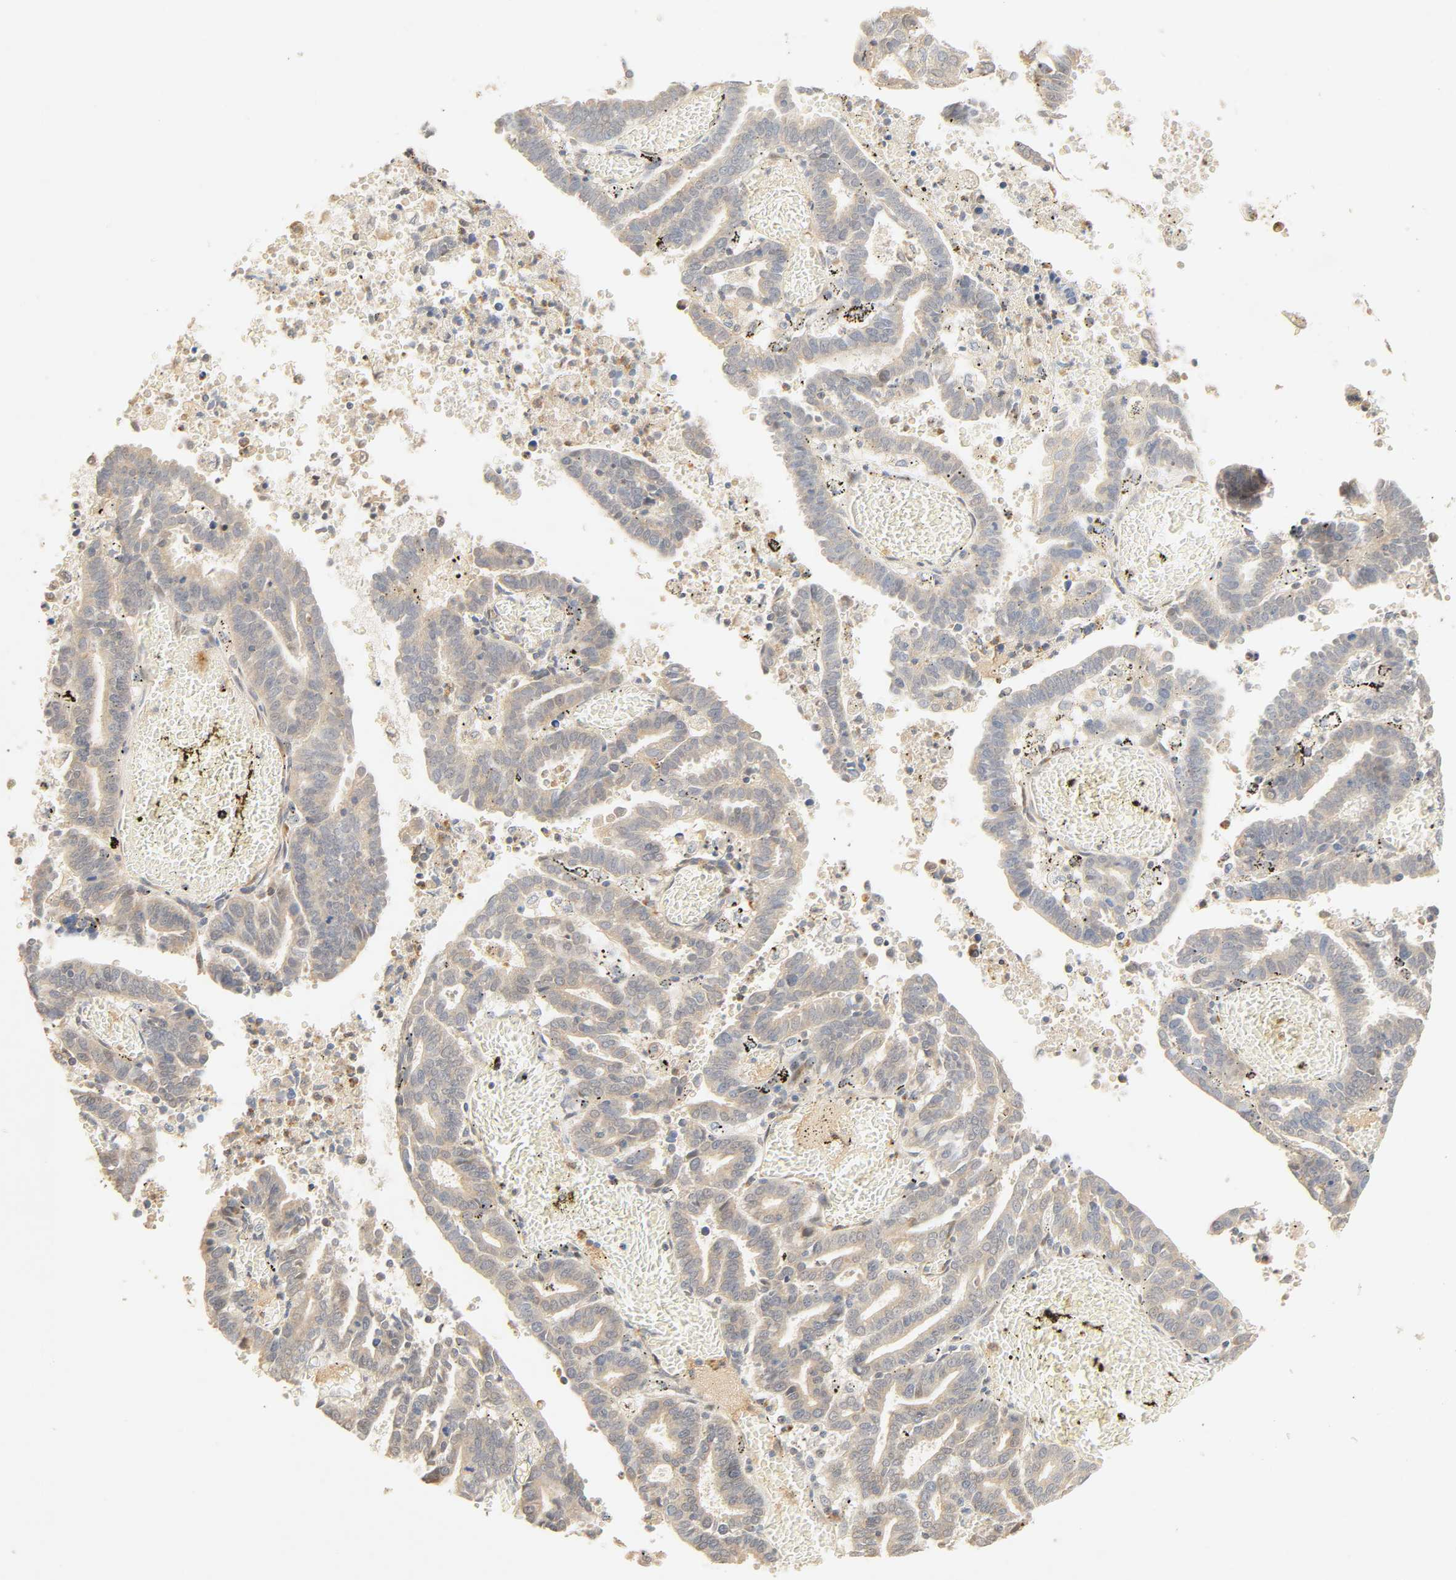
{"staining": {"intensity": "negative", "quantity": "none", "location": "none"}, "tissue": "endometrial cancer", "cell_type": "Tumor cells", "image_type": "cancer", "snomed": [{"axis": "morphology", "description": "Adenocarcinoma, NOS"}, {"axis": "topography", "description": "Uterus"}], "caption": "Tumor cells are negative for brown protein staining in adenocarcinoma (endometrial).", "gene": "CACNA1G", "patient": {"sex": "female", "age": 83}}